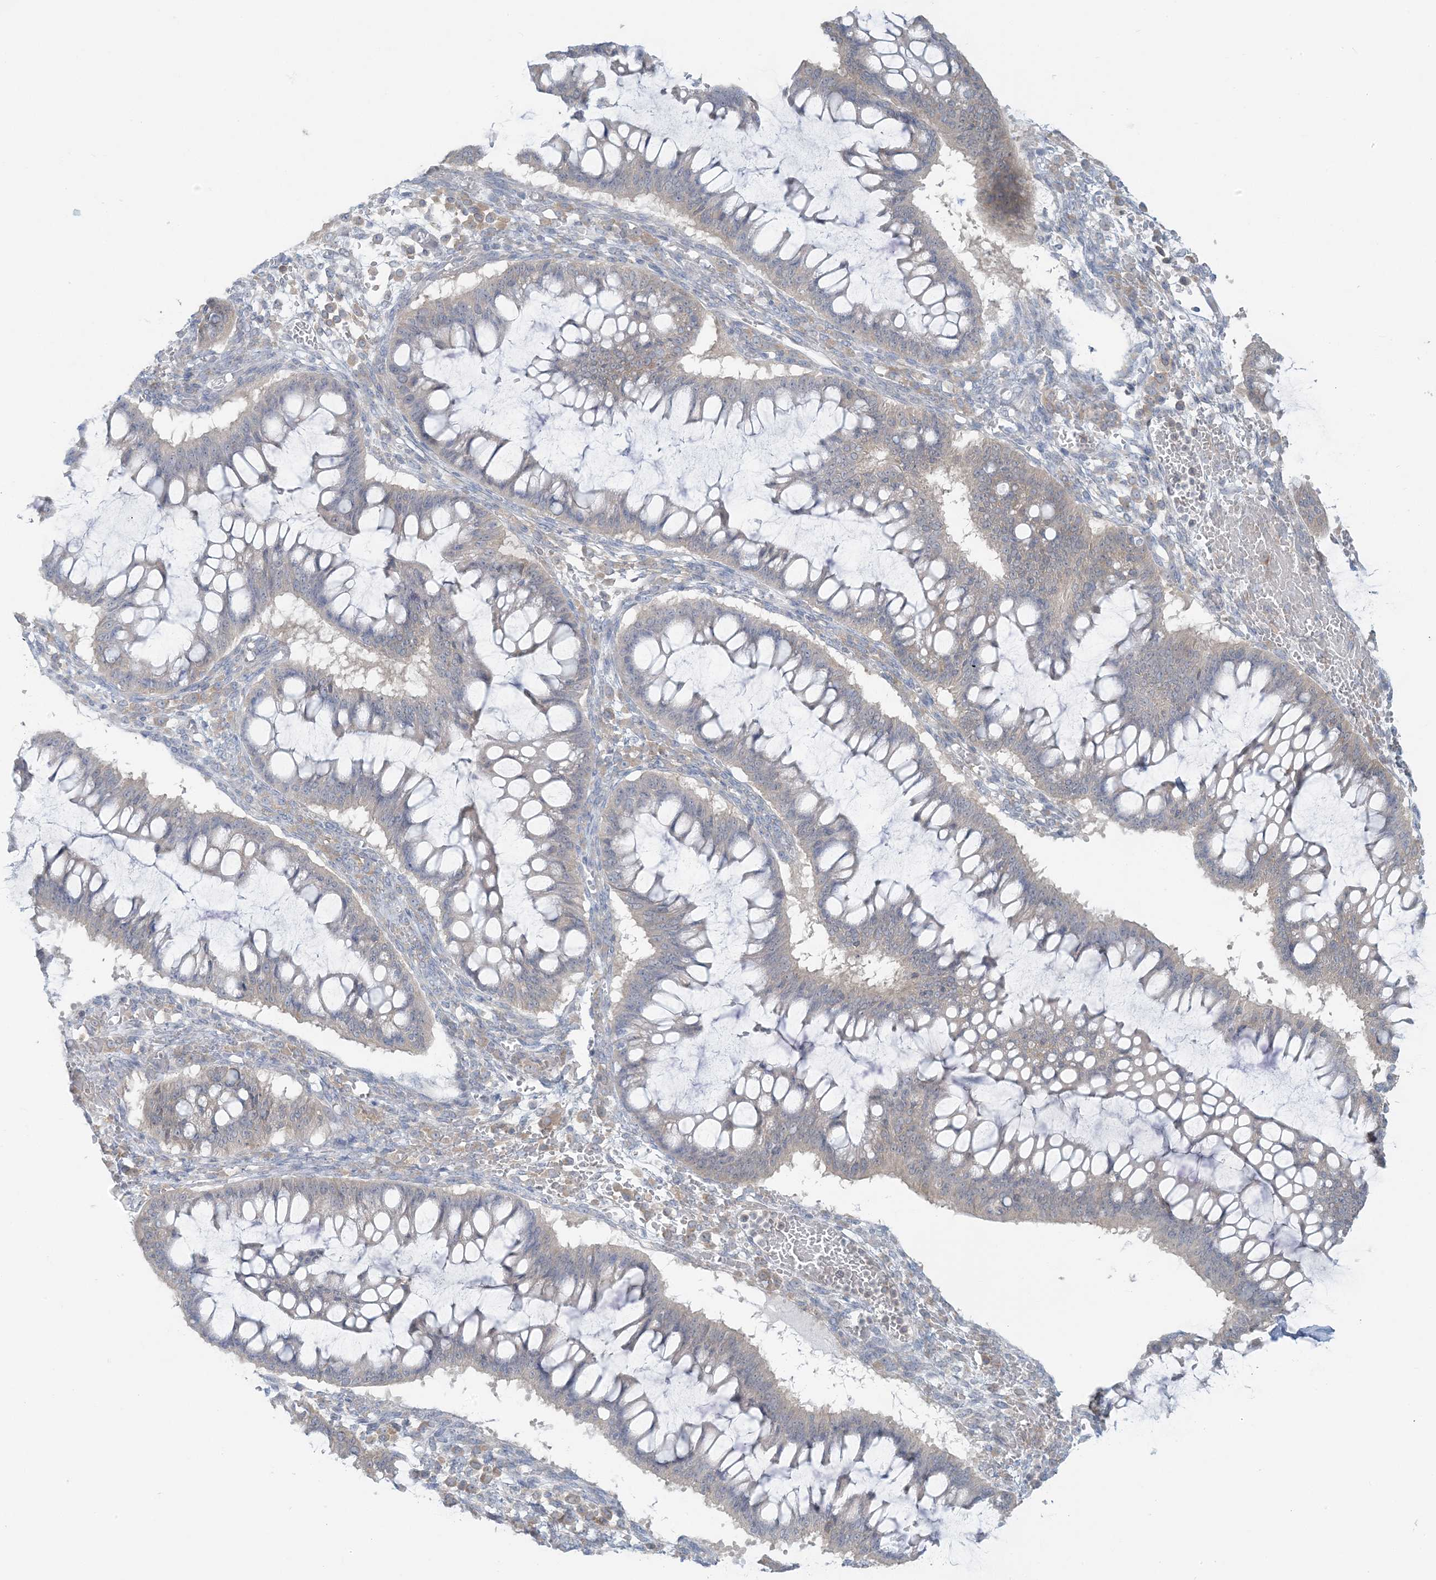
{"staining": {"intensity": "negative", "quantity": "none", "location": "none"}, "tissue": "ovarian cancer", "cell_type": "Tumor cells", "image_type": "cancer", "snomed": [{"axis": "morphology", "description": "Cystadenocarcinoma, mucinous, NOS"}, {"axis": "topography", "description": "Ovary"}], "caption": "Immunohistochemical staining of mucinous cystadenocarcinoma (ovarian) displays no significant positivity in tumor cells.", "gene": "EEFSEC", "patient": {"sex": "female", "age": 73}}